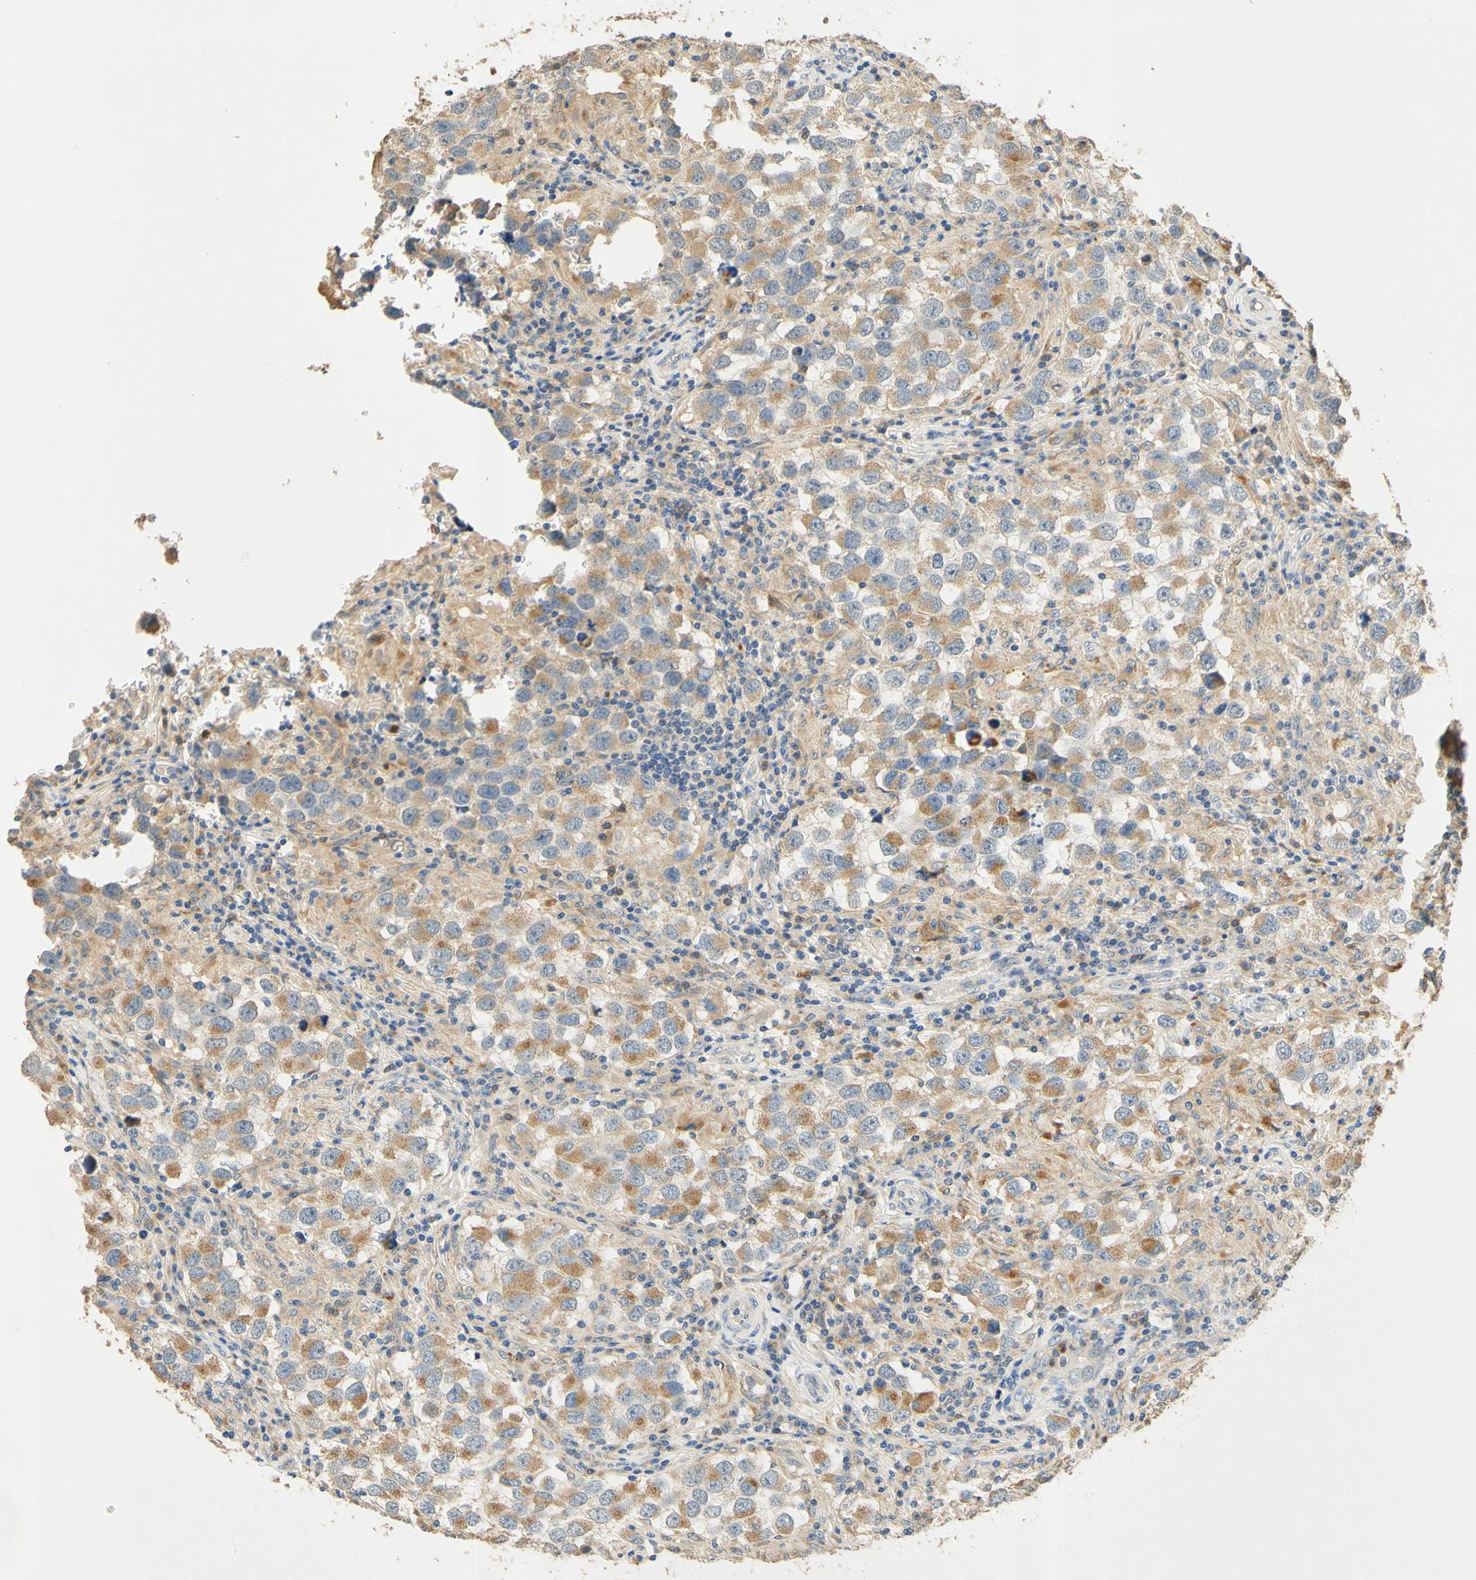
{"staining": {"intensity": "moderate", "quantity": ">75%", "location": "cytoplasmic/membranous"}, "tissue": "testis cancer", "cell_type": "Tumor cells", "image_type": "cancer", "snomed": [{"axis": "morphology", "description": "Carcinoma, Embryonal, NOS"}, {"axis": "topography", "description": "Testis"}], "caption": "Immunohistochemistry (DAB (3,3'-diaminobenzidine)) staining of human testis cancer shows moderate cytoplasmic/membranous protein expression in approximately >75% of tumor cells.", "gene": "ENTREP2", "patient": {"sex": "male", "age": 21}}